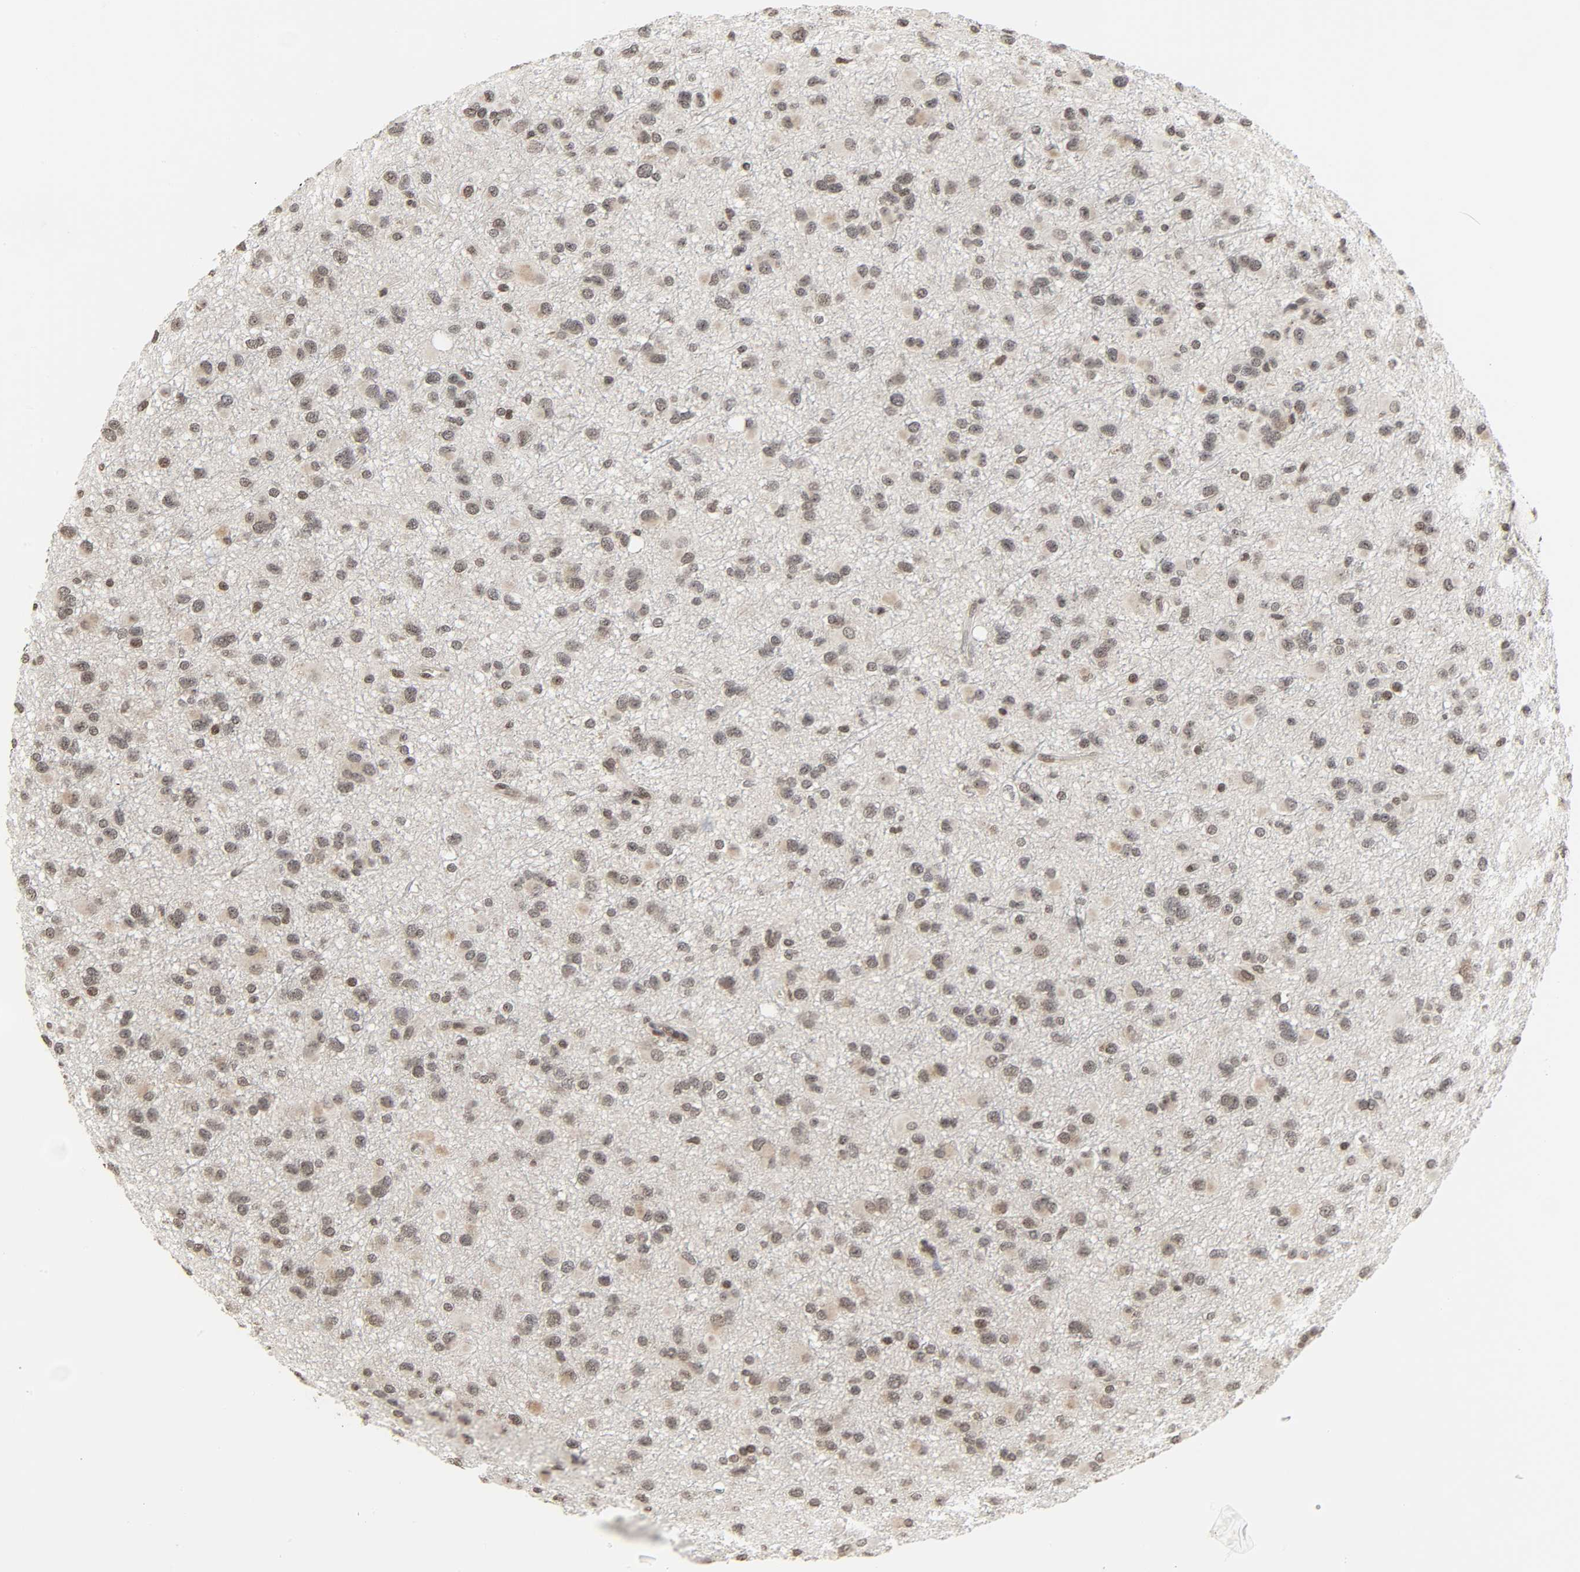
{"staining": {"intensity": "weak", "quantity": "<25%", "location": "cytoplasmic/membranous,nuclear"}, "tissue": "glioma", "cell_type": "Tumor cells", "image_type": "cancer", "snomed": [{"axis": "morphology", "description": "Glioma, malignant, Low grade"}, {"axis": "topography", "description": "Brain"}], "caption": "There is no significant staining in tumor cells of malignant low-grade glioma.", "gene": "XRCC1", "patient": {"sex": "male", "age": 42}}